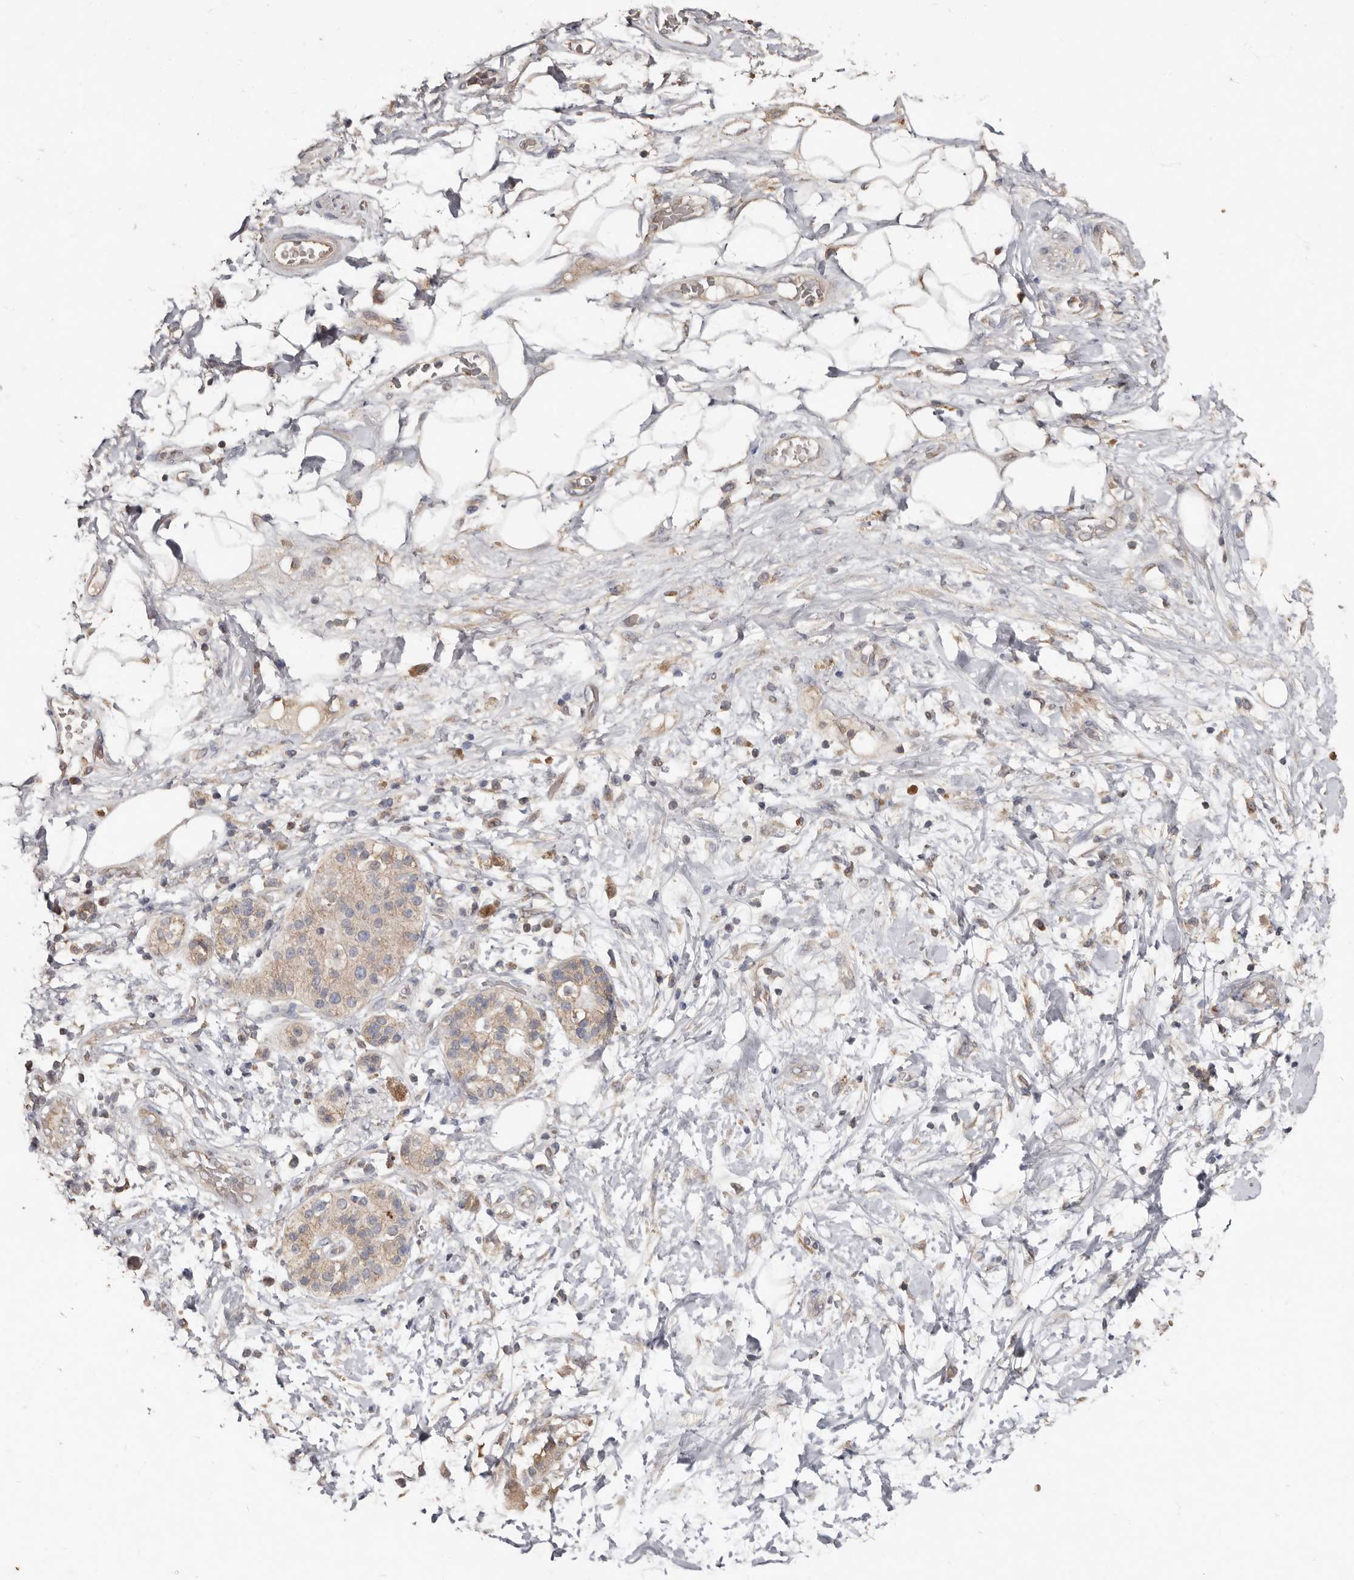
{"staining": {"intensity": "negative", "quantity": "none", "location": "none"}, "tissue": "adipose tissue", "cell_type": "Adipocytes", "image_type": "normal", "snomed": [{"axis": "morphology", "description": "Normal tissue, NOS"}, {"axis": "morphology", "description": "Adenocarcinoma, NOS"}, {"axis": "topography", "description": "Duodenum"}, {"axis": "topography", "description": "Peripheral nerve tissue"}], "caption": "Adipose tissue stained for a protein using immunohistochemistry (IHC) displays no staining adipocytes.", "gene": "KIF26B", "patient": {"sex": "female", "age": 60}}